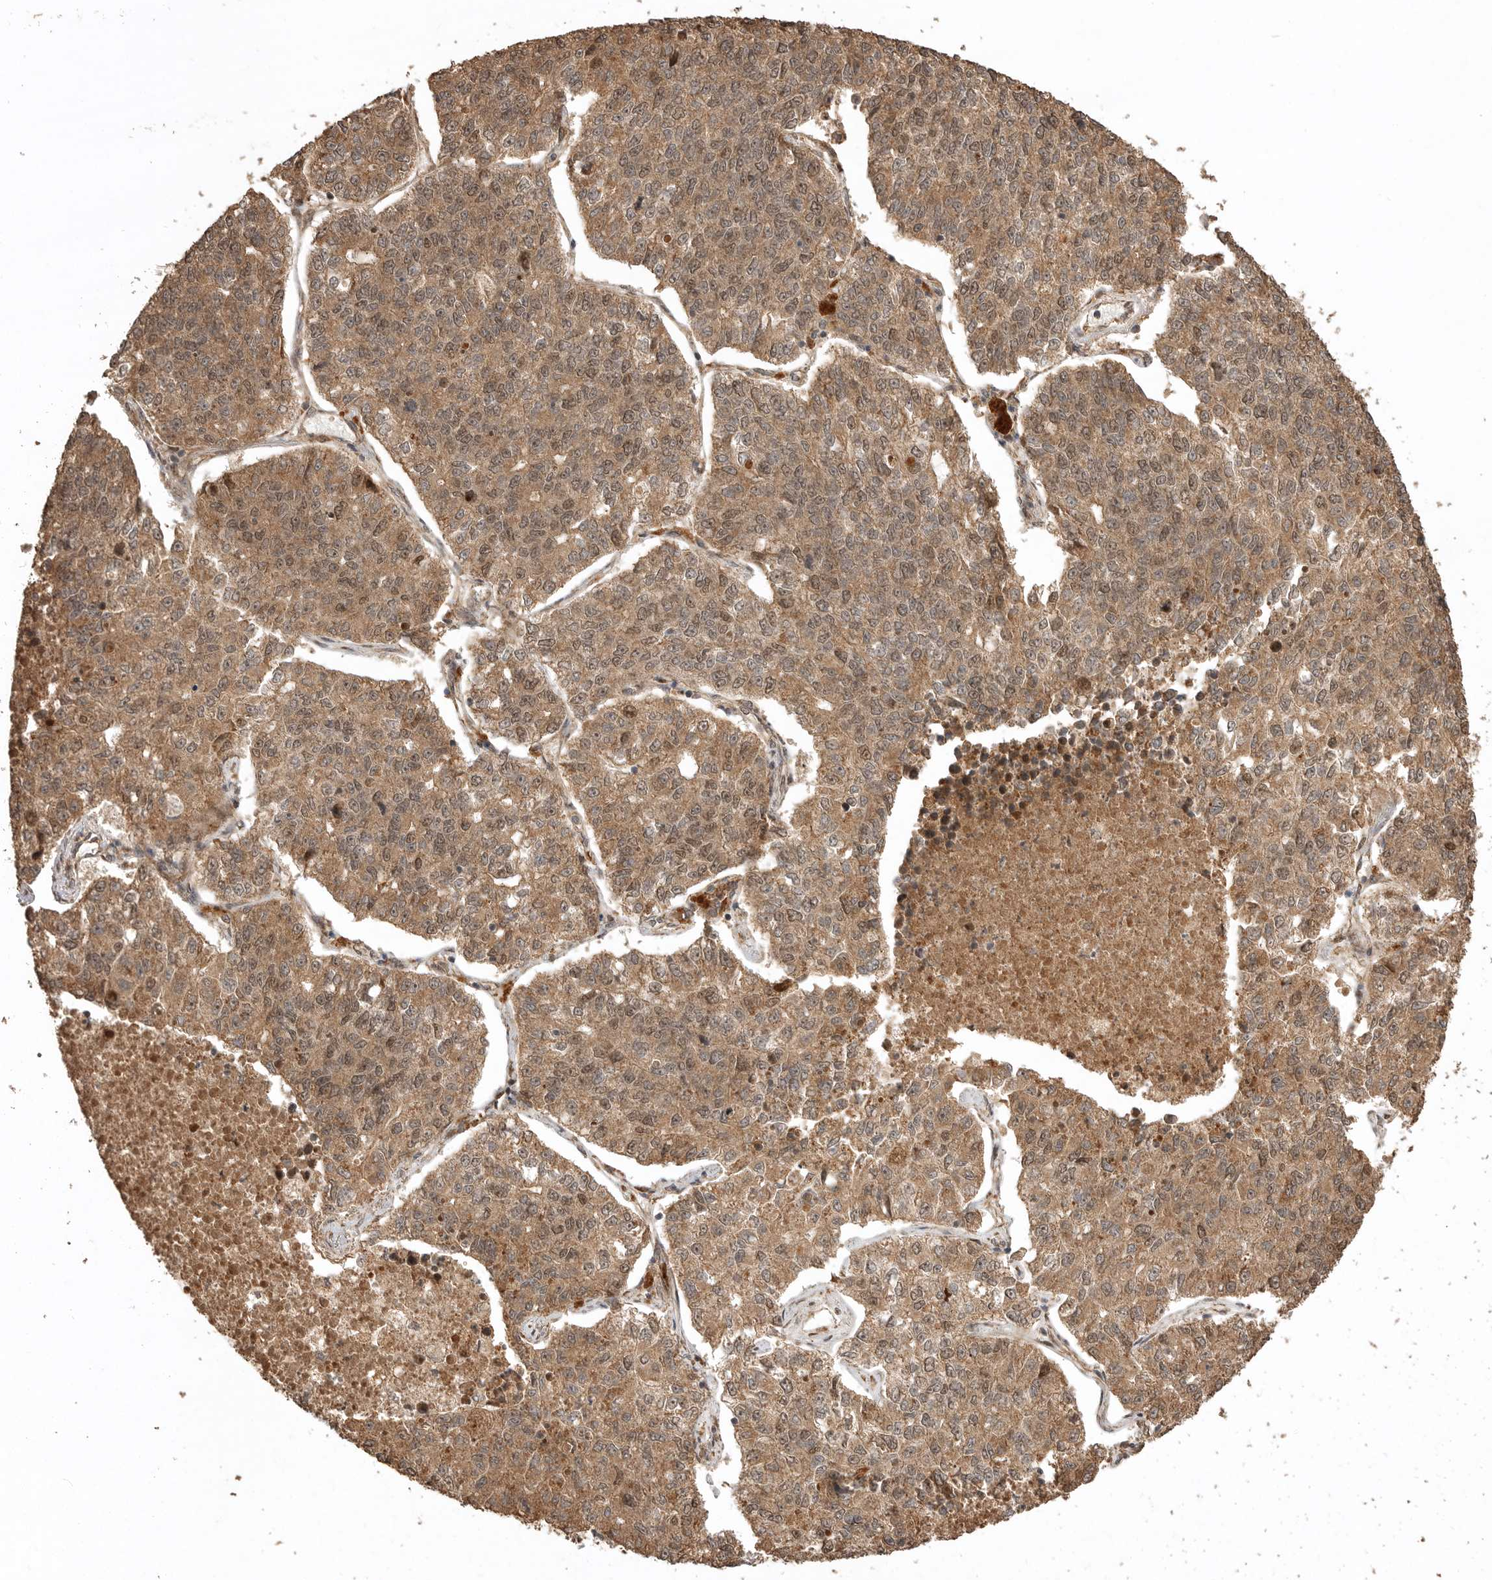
{"staining": {"intensity": "moderate", "quantity": ">75%", "location": "cytoplasmic/membranous,nuclear"}, "tissue": "lung cancer", "cell_type": "Tumor cells", "image_type": "cancer", "snomed": [{"axis": "morphology", "description": "Adenocarcinoma, NOS"}, {"axis": "topography", "description": "Lung"}], "caption": "Immunohistochemical staining of adenocarcinoma (lung) exhibits medium levels of moderate cytoplasmic/membranous and nuclear protein positivity in approximately >75% of tumor cells.", "gene": "BOC", "patient": {"sex": "male", "age": 49}}